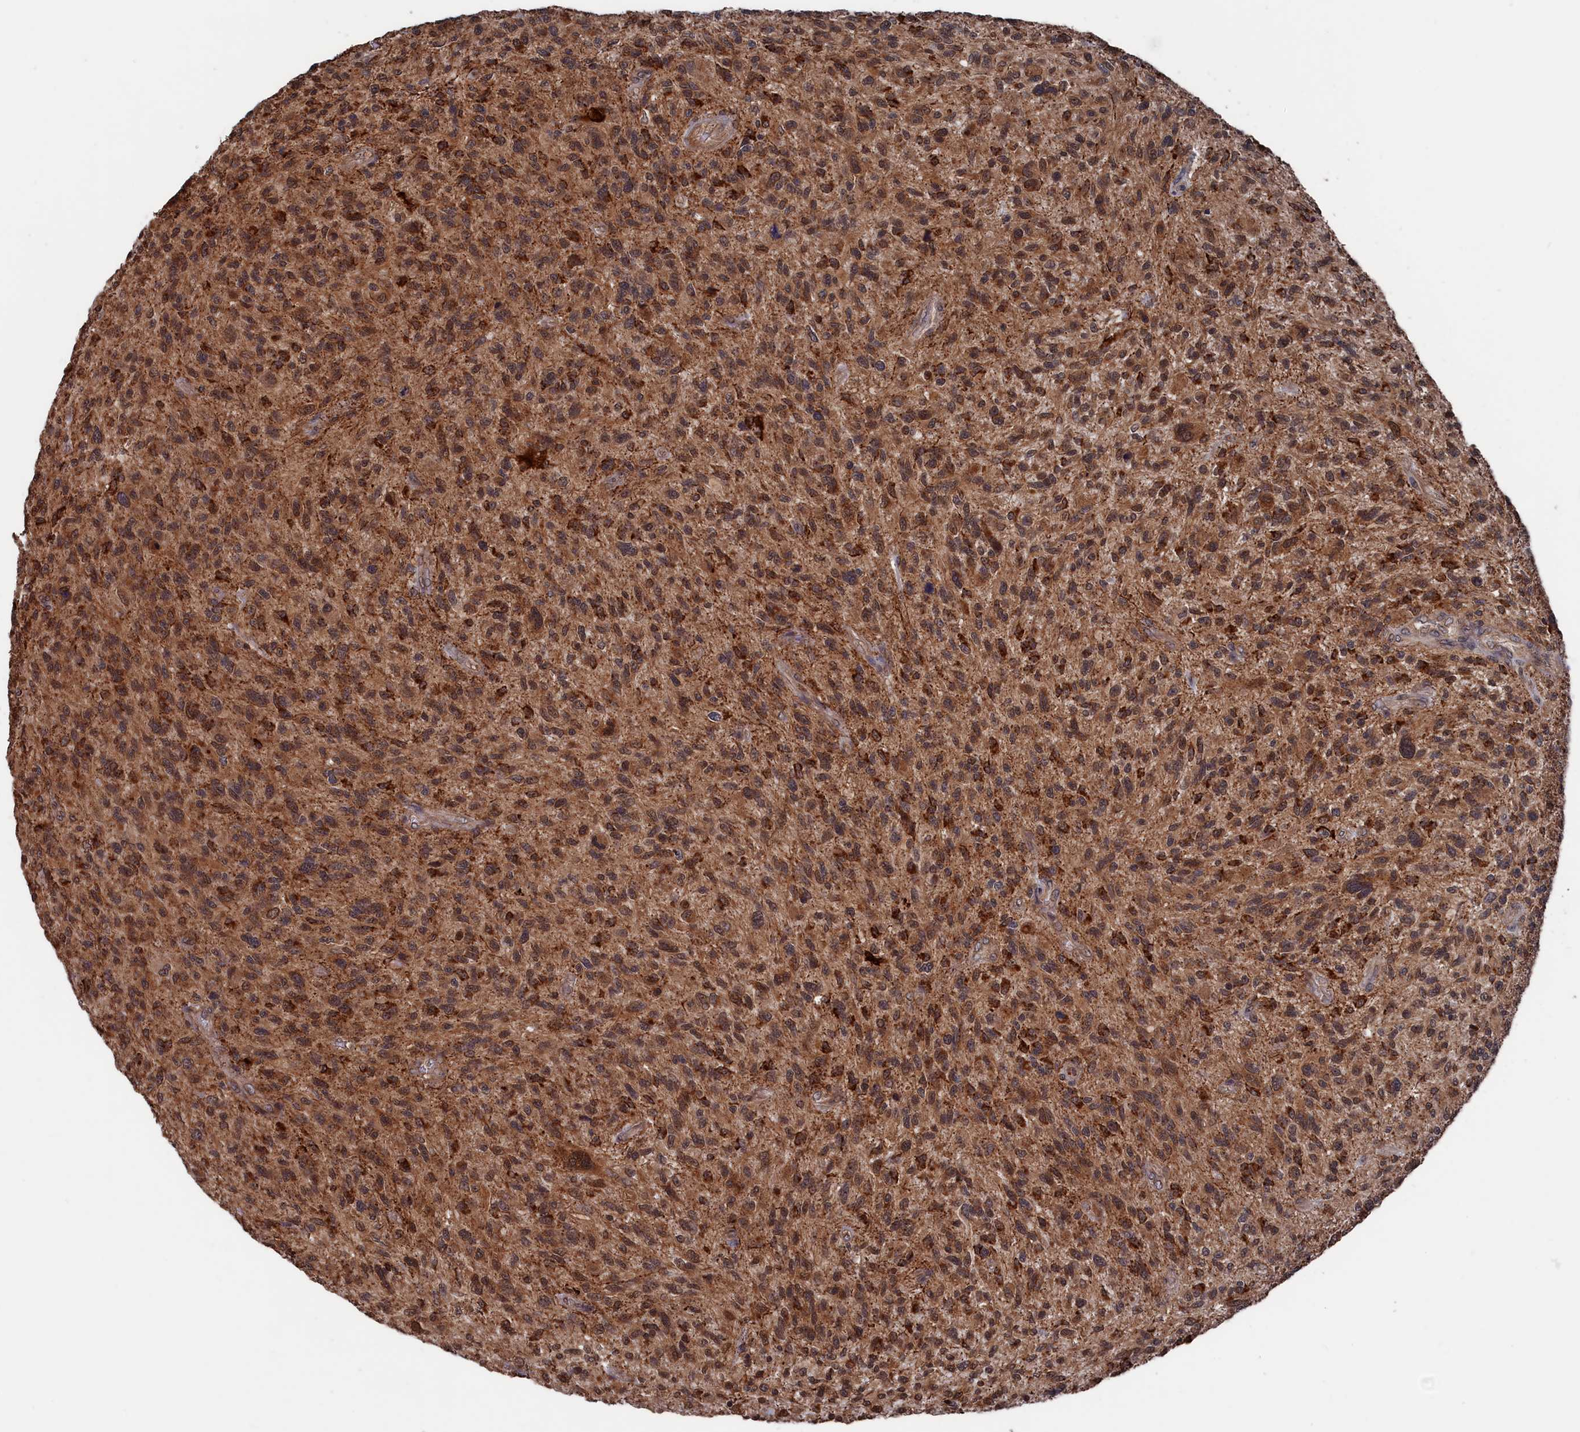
{"staining": {"intensity": "moderate", "quantity": ">75%", "location": "cytoplasmic/membranous,nuclear"}, "tissue": "glioma", "cell_type": "Tumor cells", "image_type": "cancer", "snomed": [{"axis": "morphology", "description": "Glioma, malignant, High grade"}, {"axis": "topography", "description": "Brain"}], "caption": "The immunohistochemical stain highlights moderate cytoplasmic/membranous and nuclear staining in tumor cells of glioma tissue.", "gene": "PDE12", "patient": {"sex": "male", "age": 47}}